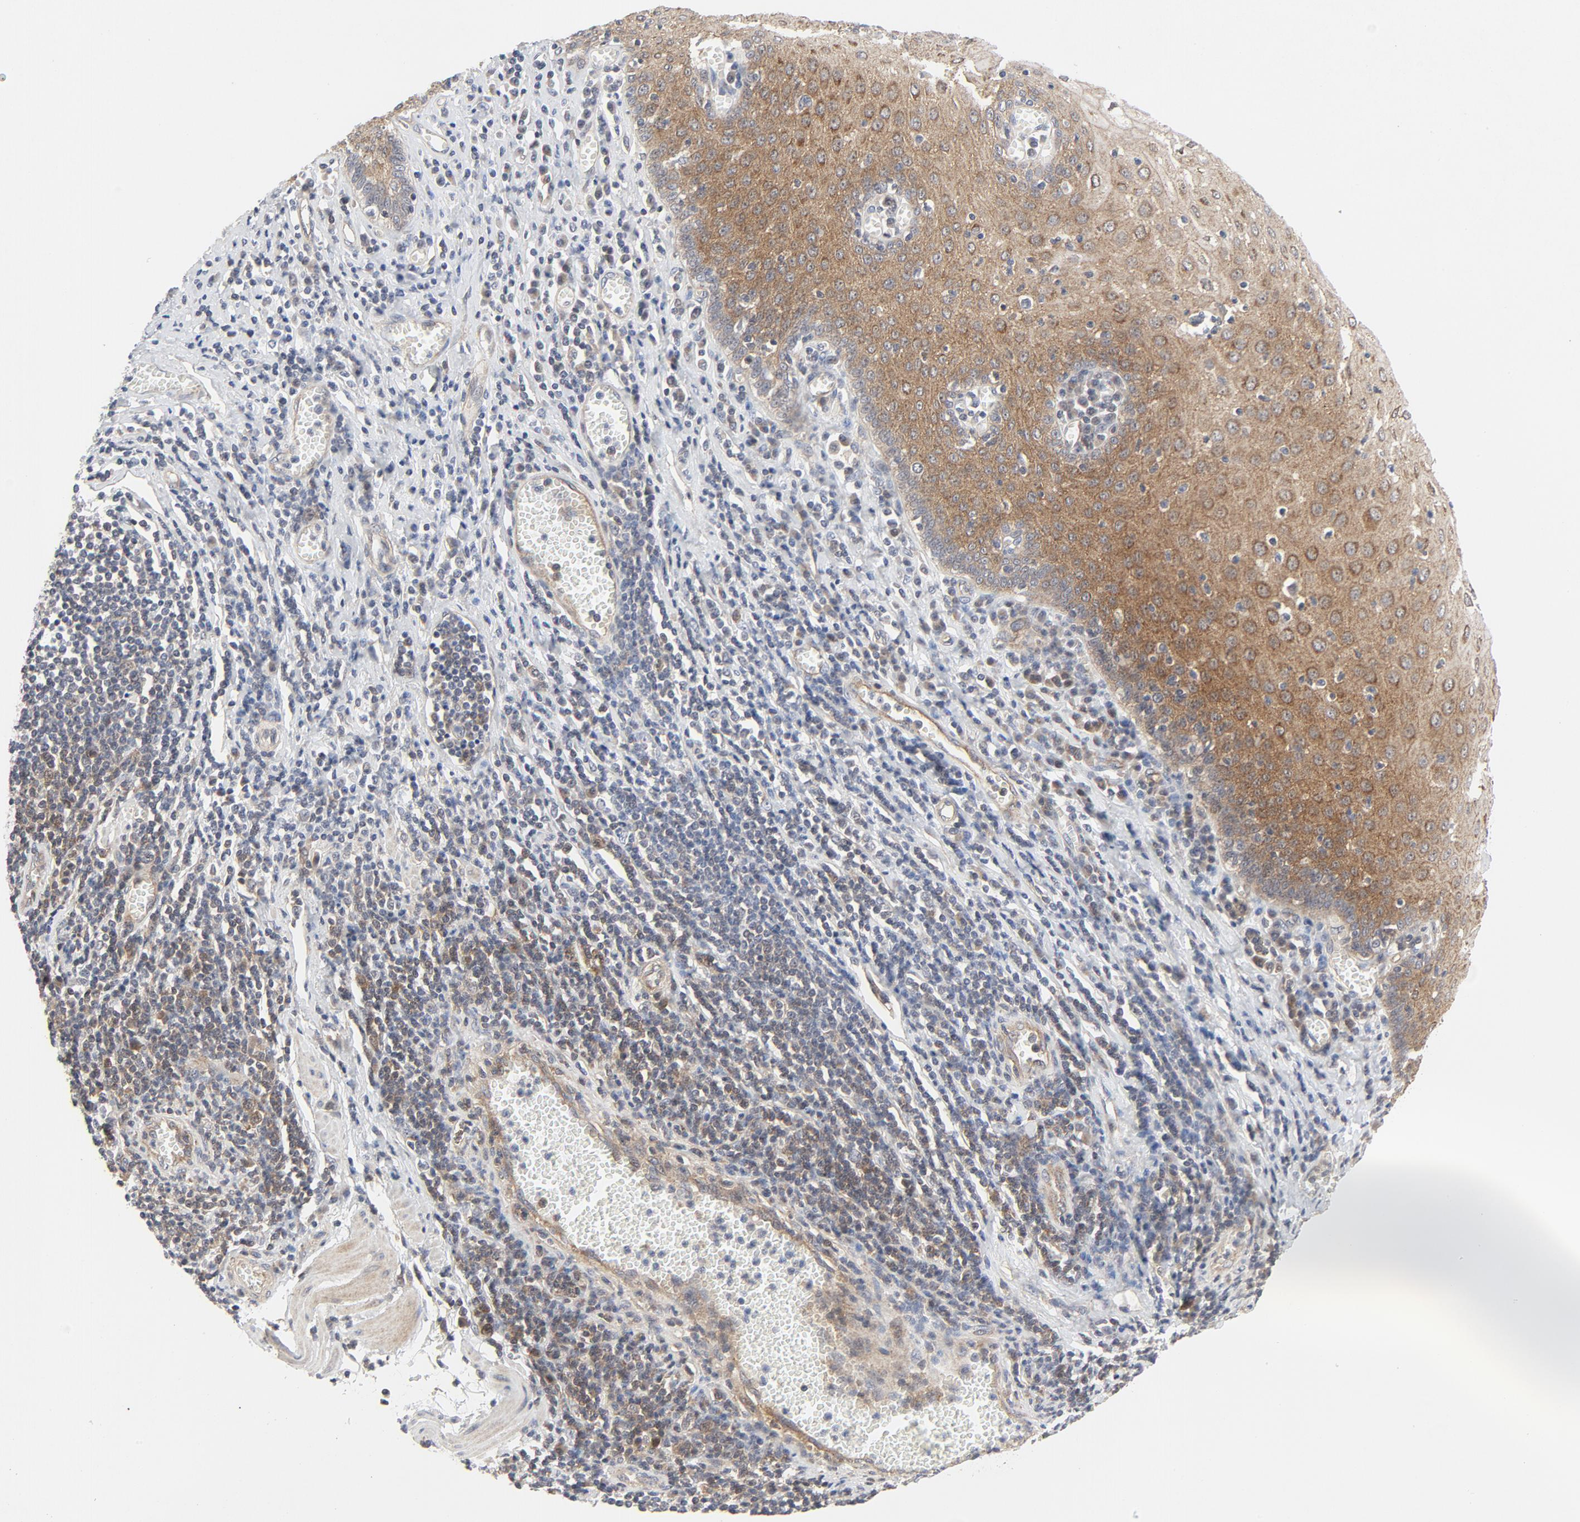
{"staining": {"intensity": "moderate", "quantity": "25%-75%", "location": "cytoplasmic/membranous"}, "tissue": "esophagus", "cell_type": "Squamous epithelial cells", "image_type": "normal", "snomed": [{"axis": "morphology", "description": "Normal tissue, NOS"}, {"axis": "morphology", "description": "Squamous cell carcinoma, NOS"}, {"axis": "topography", "description": "Esophagus"}], "caption": "This histopathology image shows unremarkable esophagus stained with IHC to label a protein in brown. The cytoplasmic/membranous of squamous epithelial cells show moderate positivity for the protein. Nuclei are counter-stained blue.", "gene": "MAP2K7", "patient": {"sex": "male", "age": 65}}